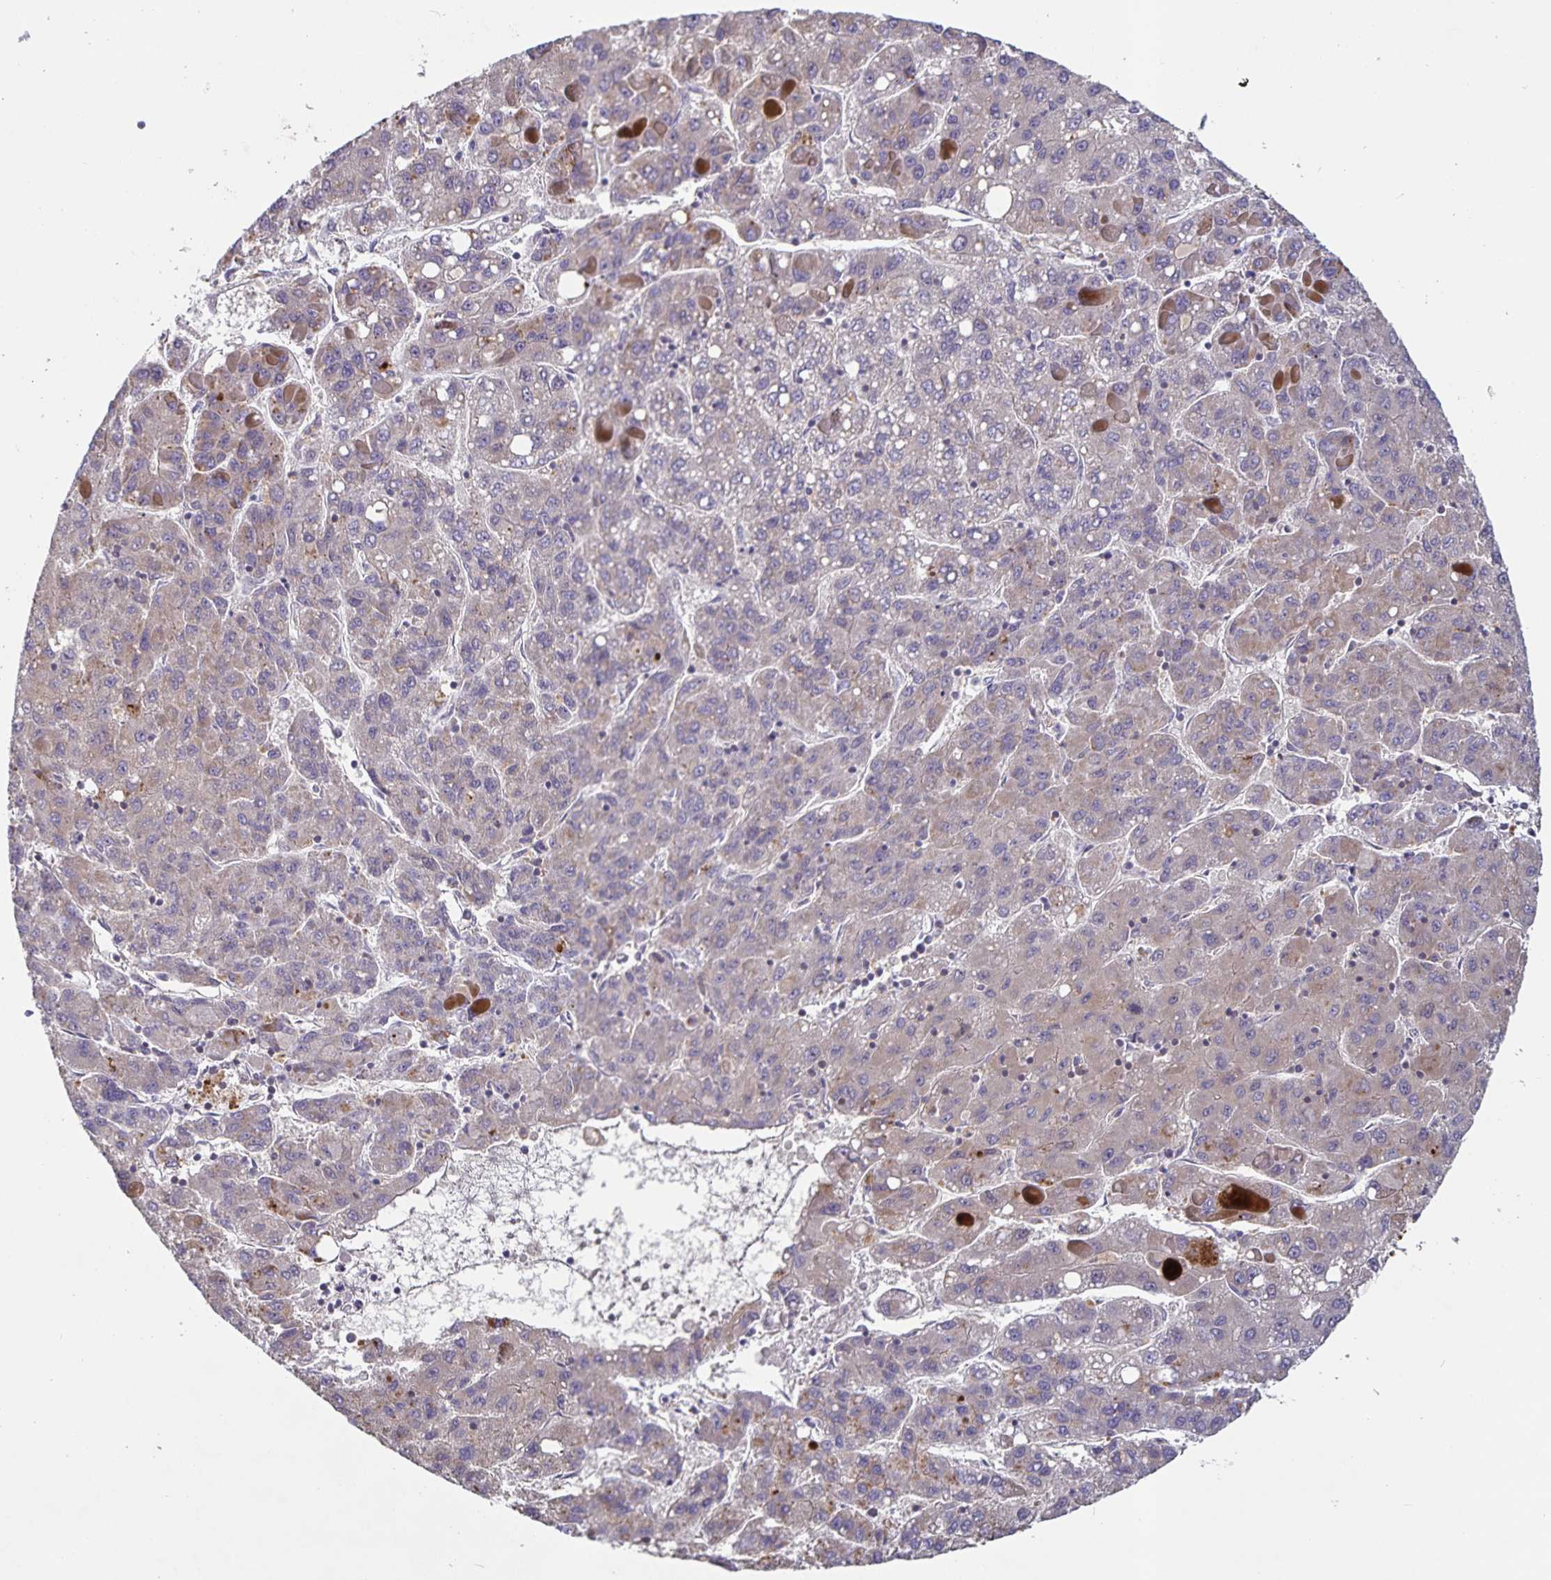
{"staining": {"intensity": "weak", "quantity": "<25%", "location": "cytoplasmic/membranous"}, "tissue": "liver cancer", "cell_type": "Tumor cells", "image_type": "cancer", "snomed": [{"axis": "morphology", "description": "Carcinoma, Hepatocellular, NOS"}, {"axis": "topography", "description": "Liver"}], "caption": "This photomicrograph is of liver cancer (hepatocellular carcinoma) stained with IHC to label a protein in brown with the nuclei are counter-stained blue. There is no staining in tumor cells. (DAB (3,3'-diaminobenzidine) IHC visualized using brightfield microscopy, high magnification).", "gene": "FBXL16", "patient": {"sex": "female", "age": 82}}